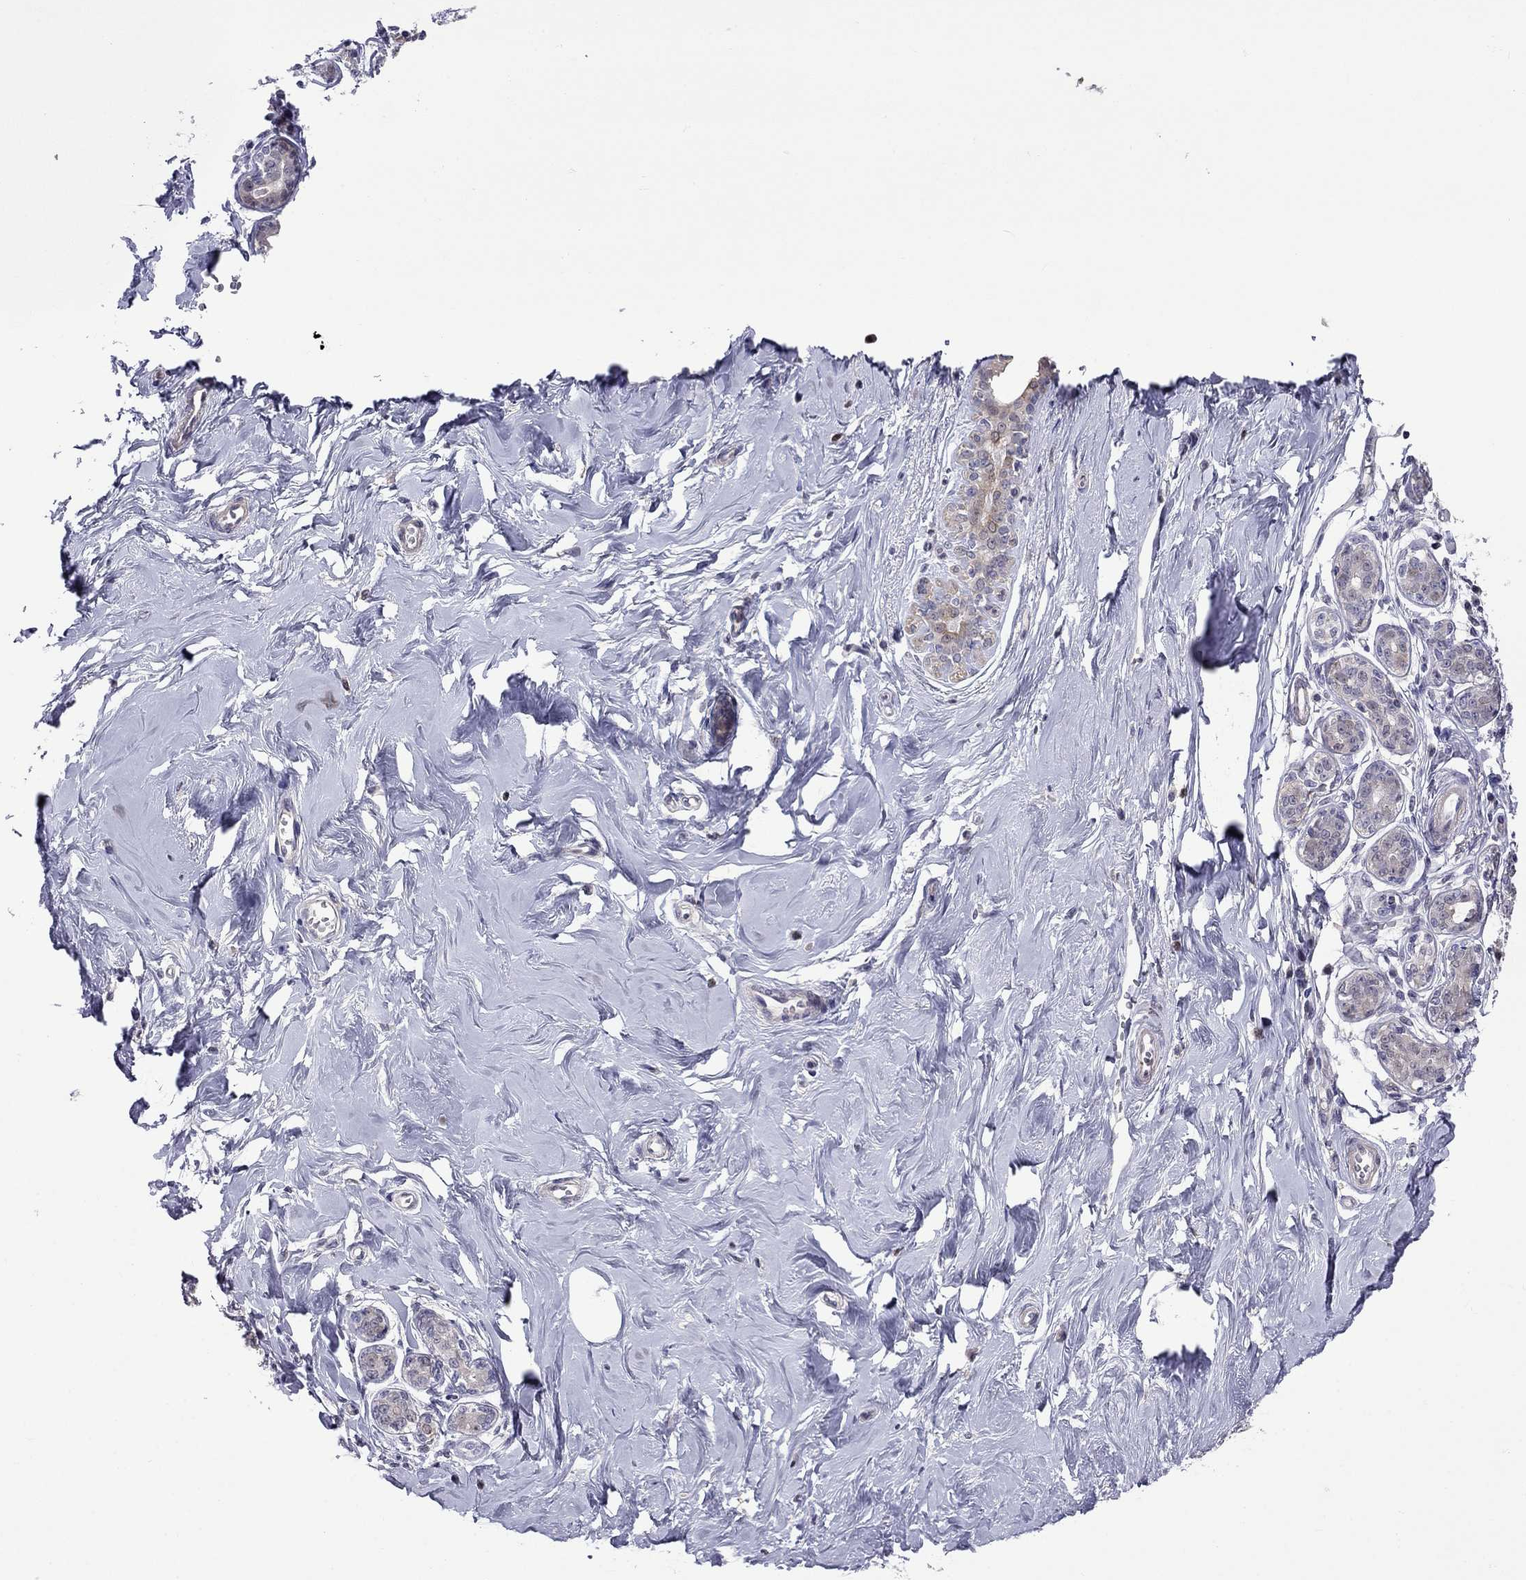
{"staining": {"intensity": "negative", "quantity": "none", "location": "none"}, "tissue": "breast", "cell_type": "Adipocytes", "image_type": "normal", "snomed": [{"axis": "morphology", "description": "Normal tissue, NOS"}, {"axis": "topography", "description": "Skin"}, {"axis": "topography", "description": "Breast"}], "caption": "This image is of unremarkable breast stained with immunohistochemistry (IHC) to label a protein in brown with the nuclei are counter-stained blue. There is no expression in adipocytes.", "gene": "LRRC39", "patient": {"sex": "female", "age": 43}}